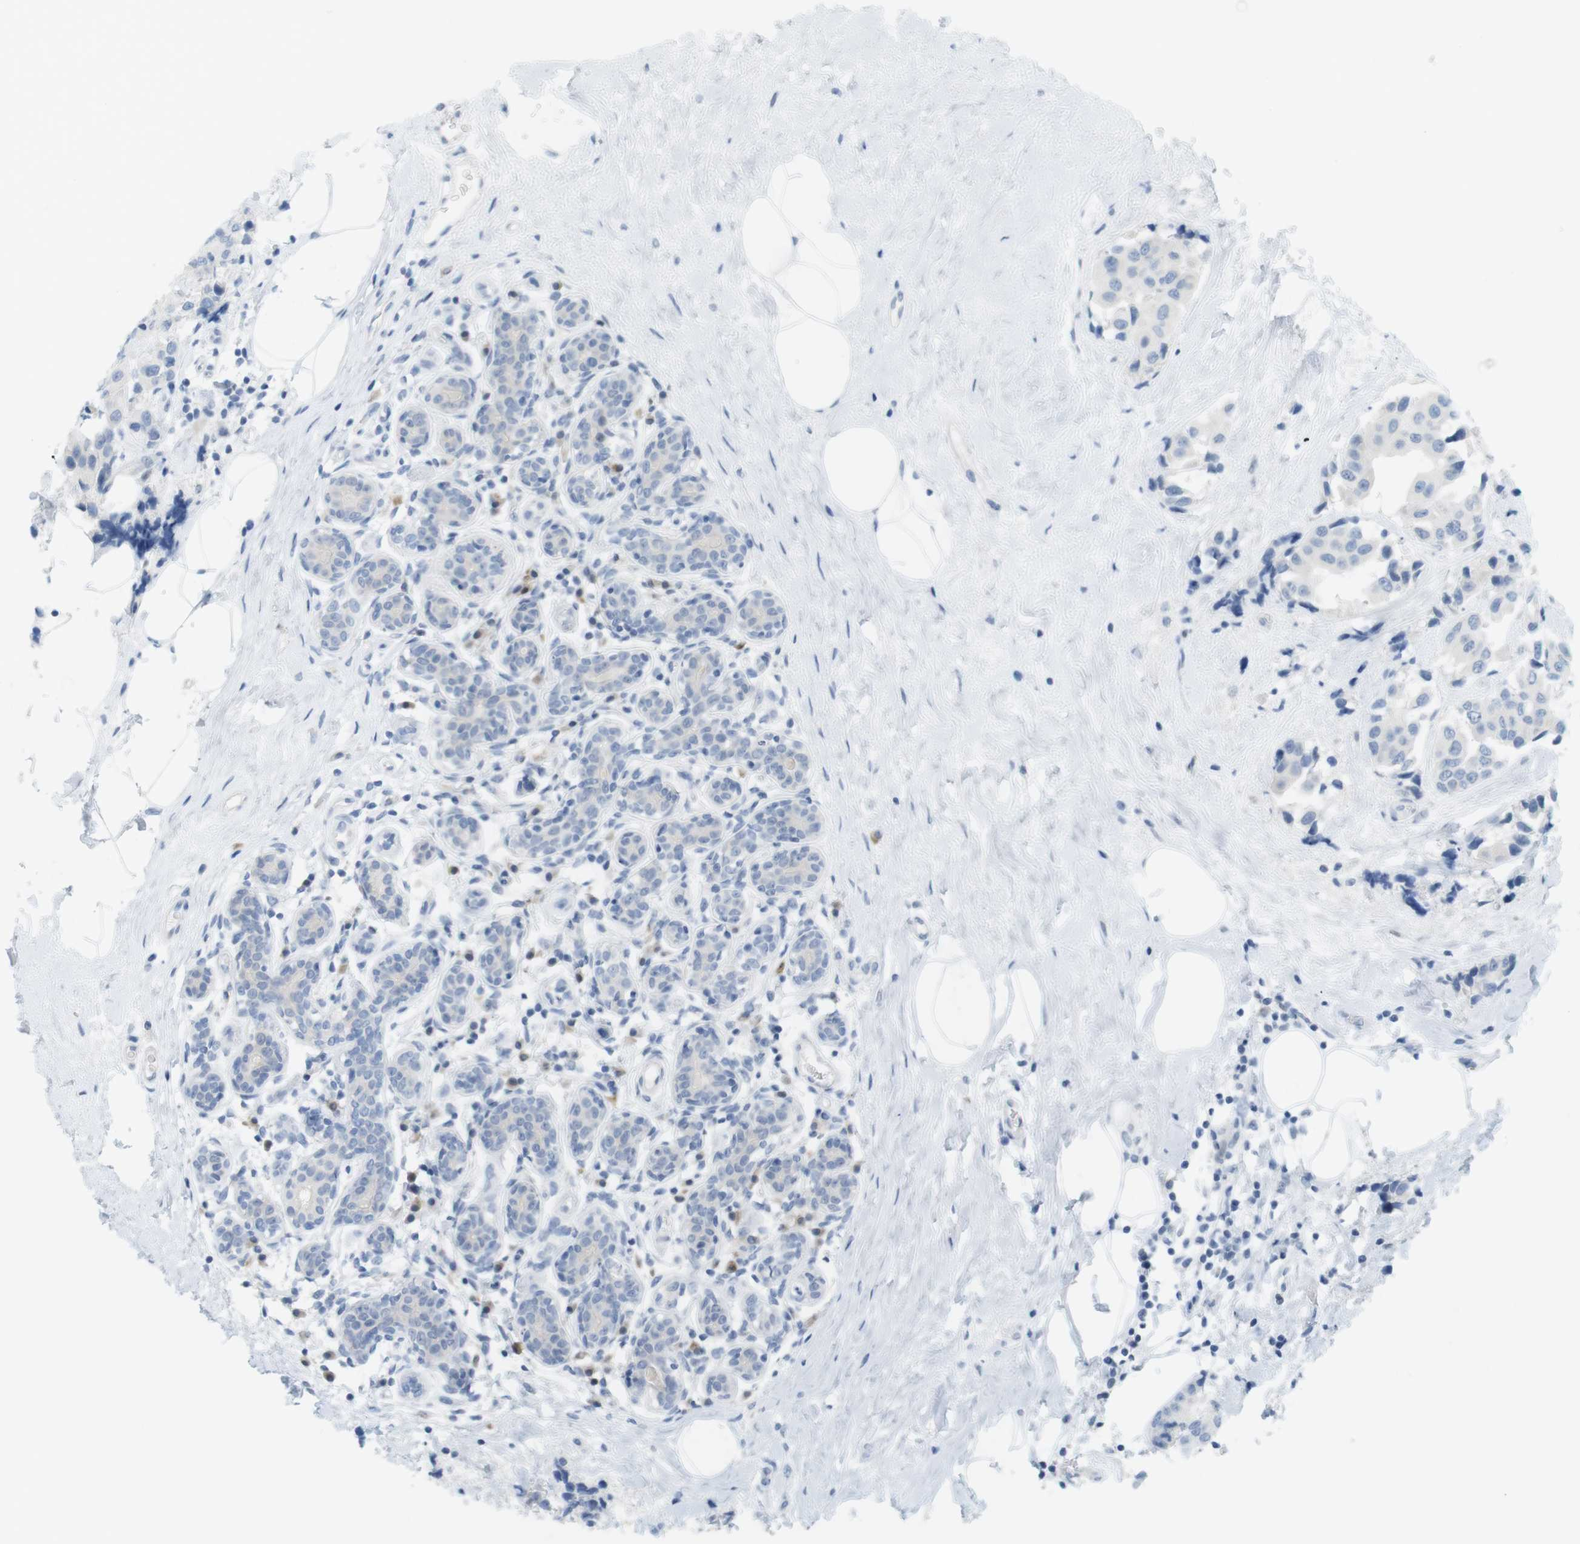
{"staining": {"intensity": "negative", "quantity": "none", "location": "none"}, "tissue": "breast cancer", "cell_type": "Tumor cells", "image_type": "cancer", "snomed": [{"axis": "morphology", "description": "Normal tissue, NOS"}, {"axis": "morphology", "description": "Duct carcinoma"}, {"axis": "topography", "description": "Breast"}], "caption": "Immunohistochemistry of invasive ductal carcinoma (breast) reveals no positivity in tumor cells.", "gene": "CREB3L2", "patient": {"sex": "female", "age": 39}}